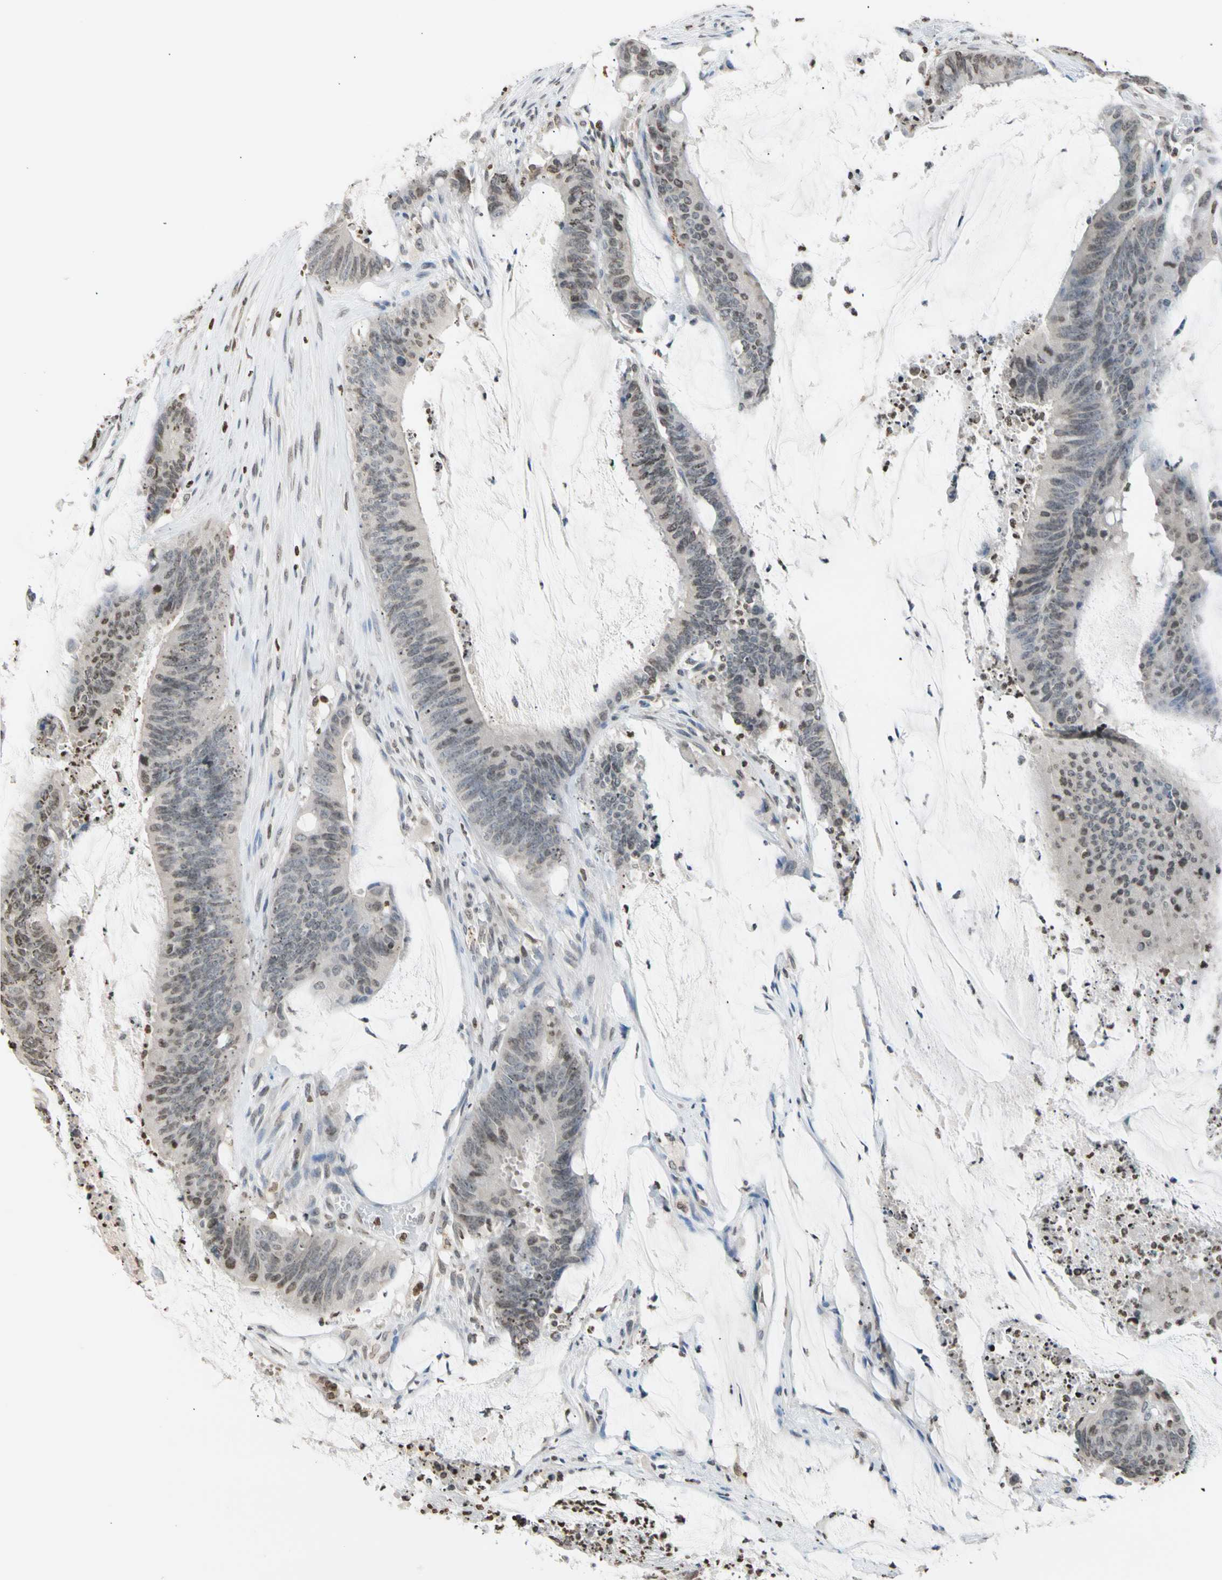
{"staining": {"intensity": "weak", "quantity": "25%-75%", "location": "cytoplasmic/membranous,nuclear"}, "tissue": "colorectal cancer", "cell_type": "Tumor cells", "image_type": "cancer", "snomed": [{"axis": "morphology", "description": "Adenocarcinoma, NOS"}, {"axis": "topography", "description": "Rectum"}], "caption": "The histopathology image exhibits immunohistochemical staining of adenocarcinoma (colorectal). There is weak cytoplasmic/membranous and nuclear positivity is present in approximately 25%-75% of tumor cells.", "gene": "GPX4", "patient": {"sex": "female", "age": 66}}